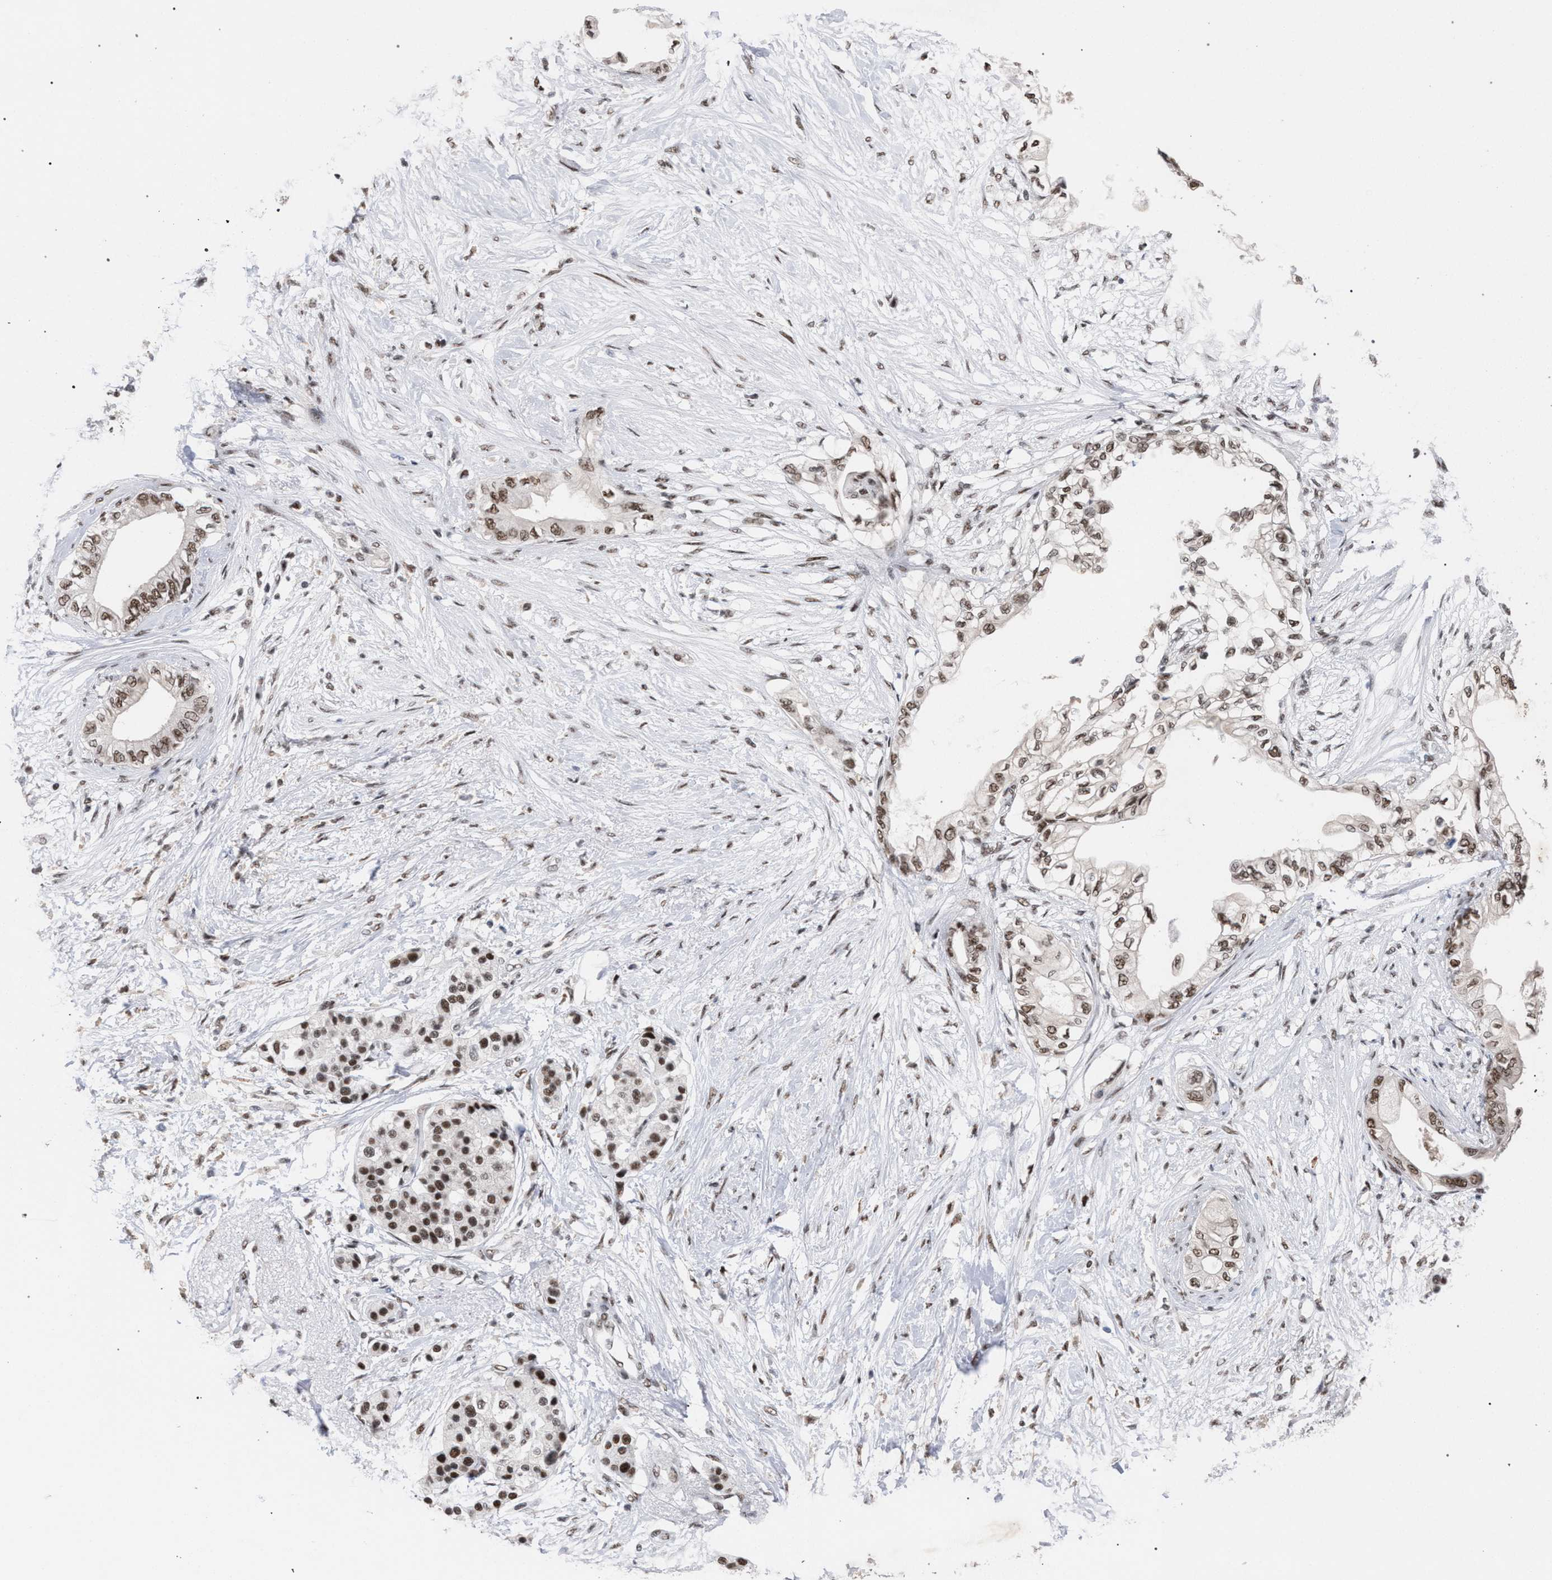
{"staining": {"intensity": "moderate", "quantity": ">75%", "location": "nuclear"}, "tissue": "pancreatic cancer", "cell_type": "Tumor cells", "image_type": "cancer", "snomed": [{"axis": "morphology", "description": "Normal tissue, NOS"}, {"axis": "morphology", "description": "Adenocarcinoma, NOS"}, {"axis": "topography", "description": "Pancreas"}, {"axis": "topography", "description": "Duodenum"}], "caption": "IHC of human pancreatic cancer displays medium levels of moderate nuclear positivity in approximately >75% of tumor cells. (IHC, brightfield microscopy, high magnification).", "gene": "SCAF4", "patient": {"sex": "female", "age": 60}}